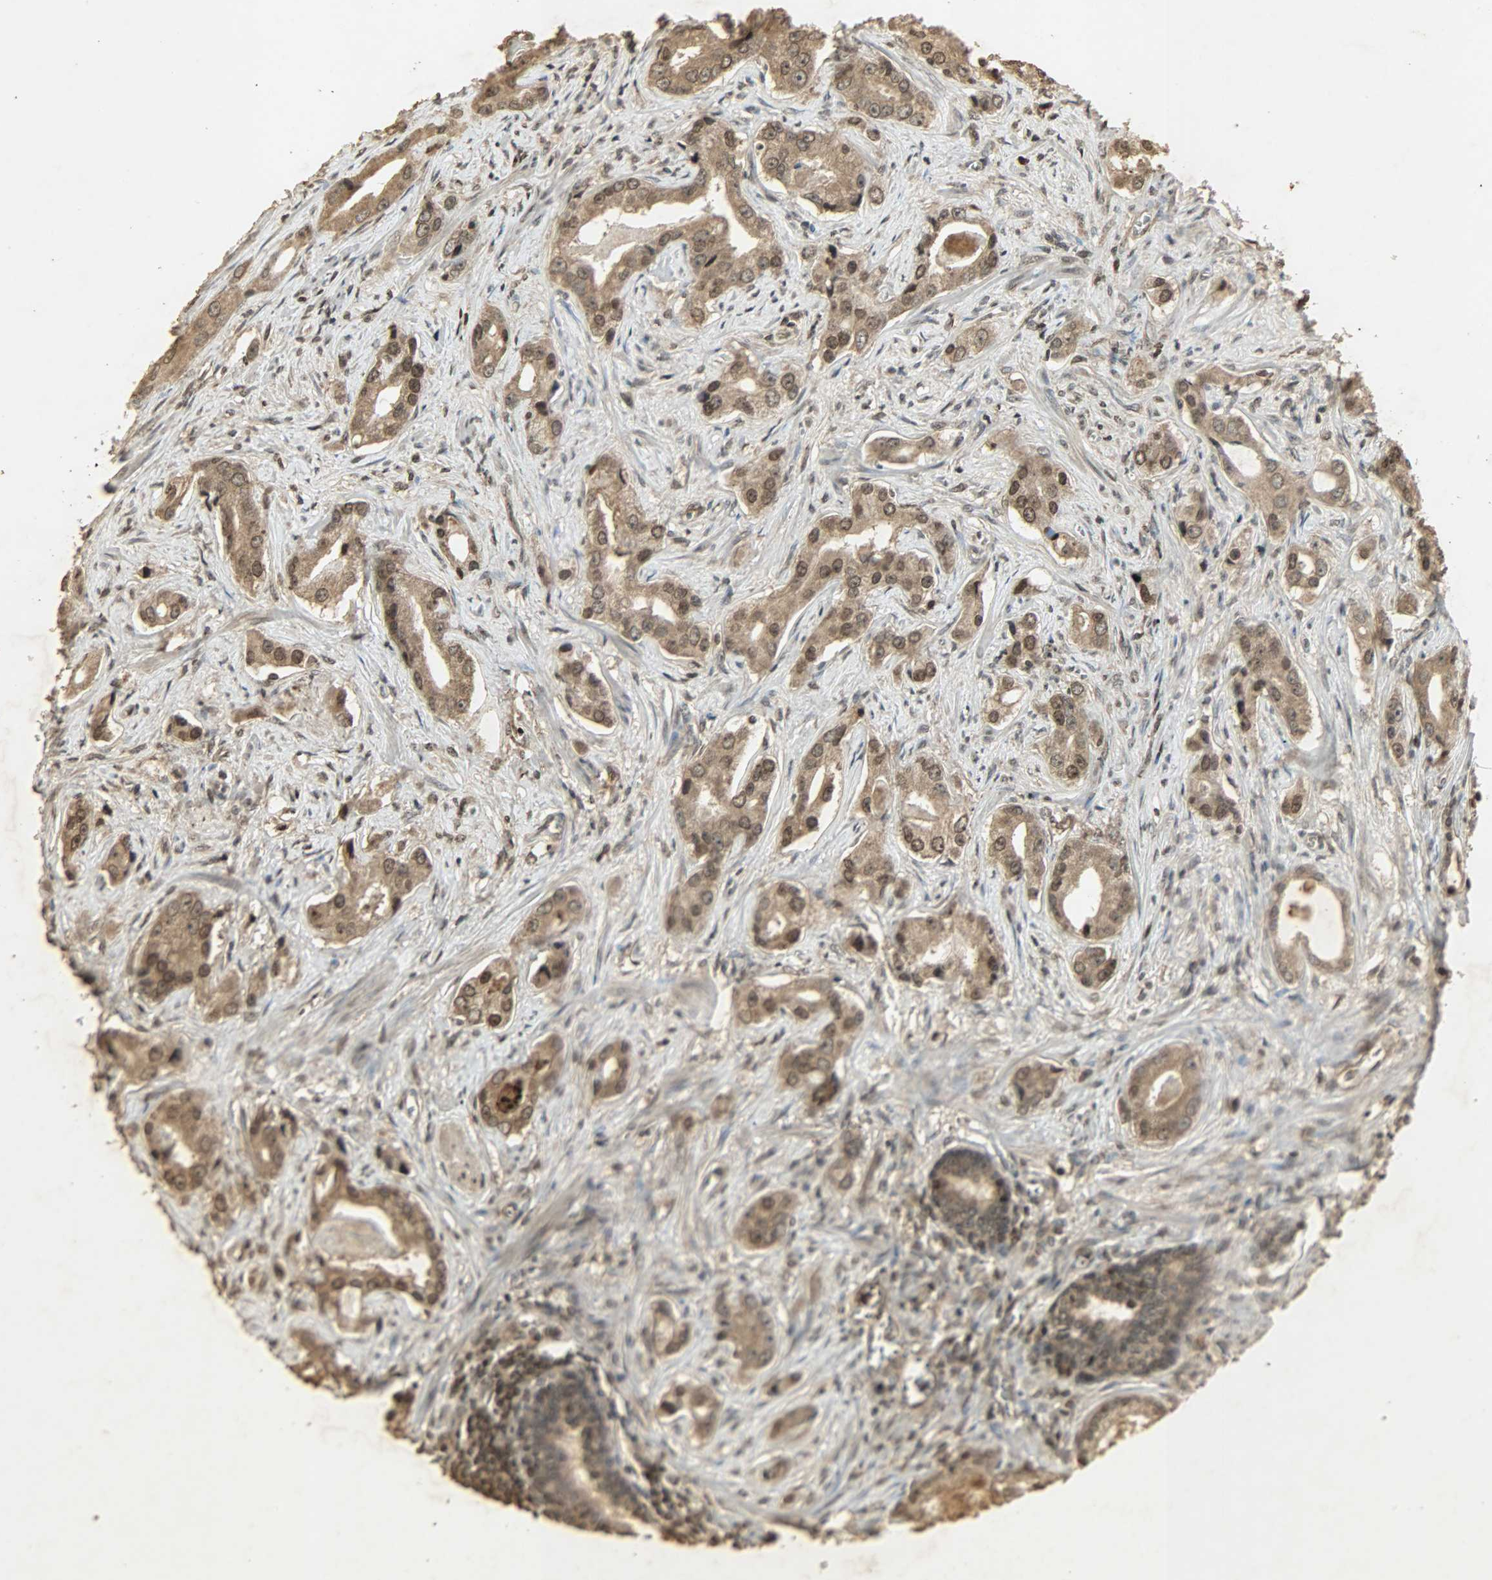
{"staining": {"intensity": "moderate", "quantity": ">75%", "location": "cytoplasmic/membranous,nuclear"}, "tissue": "prostate cancer", "cell_type": "Tumor cells", "image_type": "cancer", "snomed": [{"axis": "morphology", "description": "Adenocarcinoma, Low grade"}, {"axis": "topography", "description": "Prostate"}], "caption": "This micrograph demonstrates IHC staining of human prostate cancer, with medium moderate cytoplasmic/membranous and nuclear expression in about >75% of tumor cells.", "gene": "PPP3R1", "patient": {"sex": "male", "age": 59}}